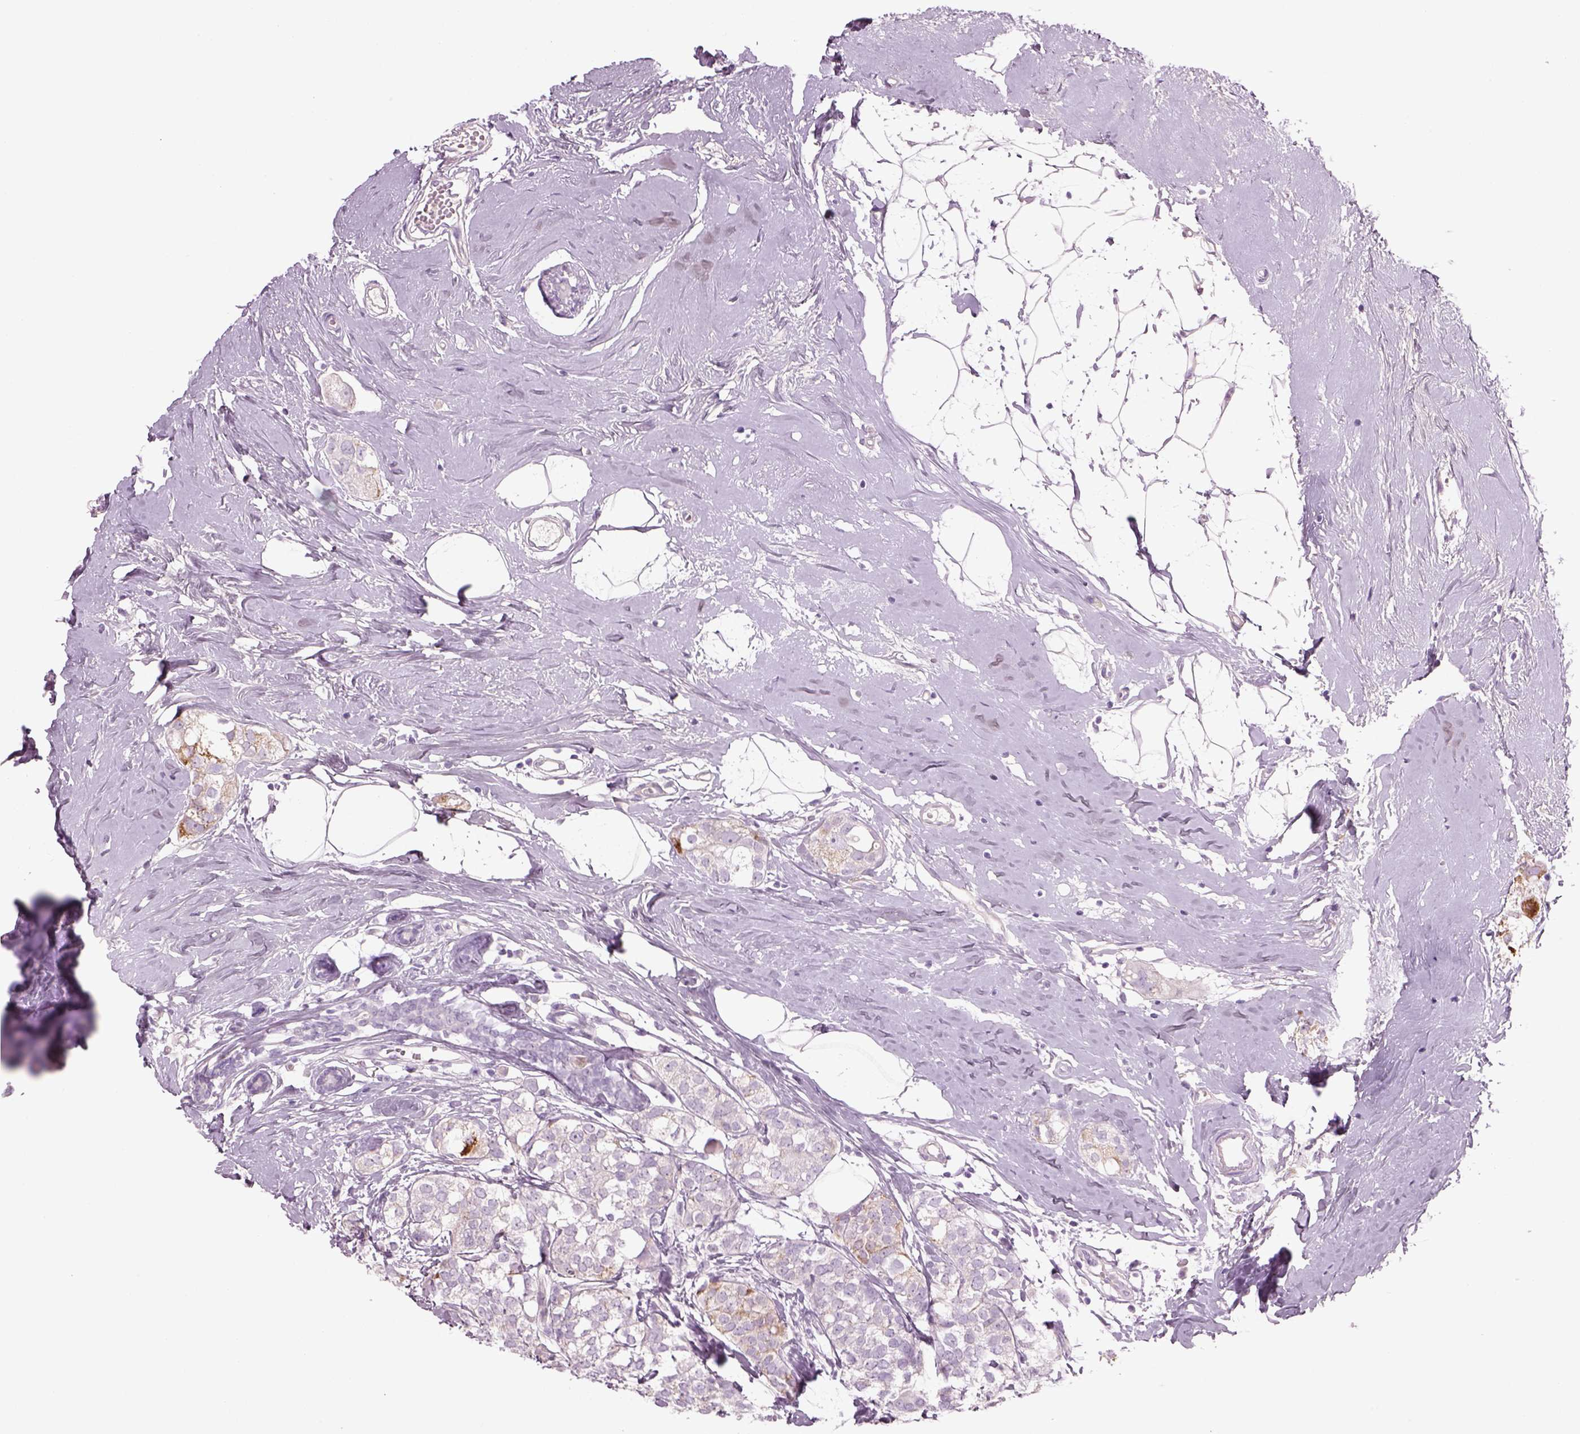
{"staining": {"intensity": "negative", "quantity": "none", "location": "none"}, "tissue": "breast cancer", "cell_type": "Tumor cells", "image_type": "cancer", "snomed": [{"axis": "morphology", "description": "Duct carcinoma"}, {"axis": "topography", "description": "Breast"}], "caption": "IHC image of neoplastic tissue: human breast cancer stained with DAB exhibits no significant protein staining in tumor cells.", "gene": "MDH1B", "patient": {"sex": "female", "age": 40}}